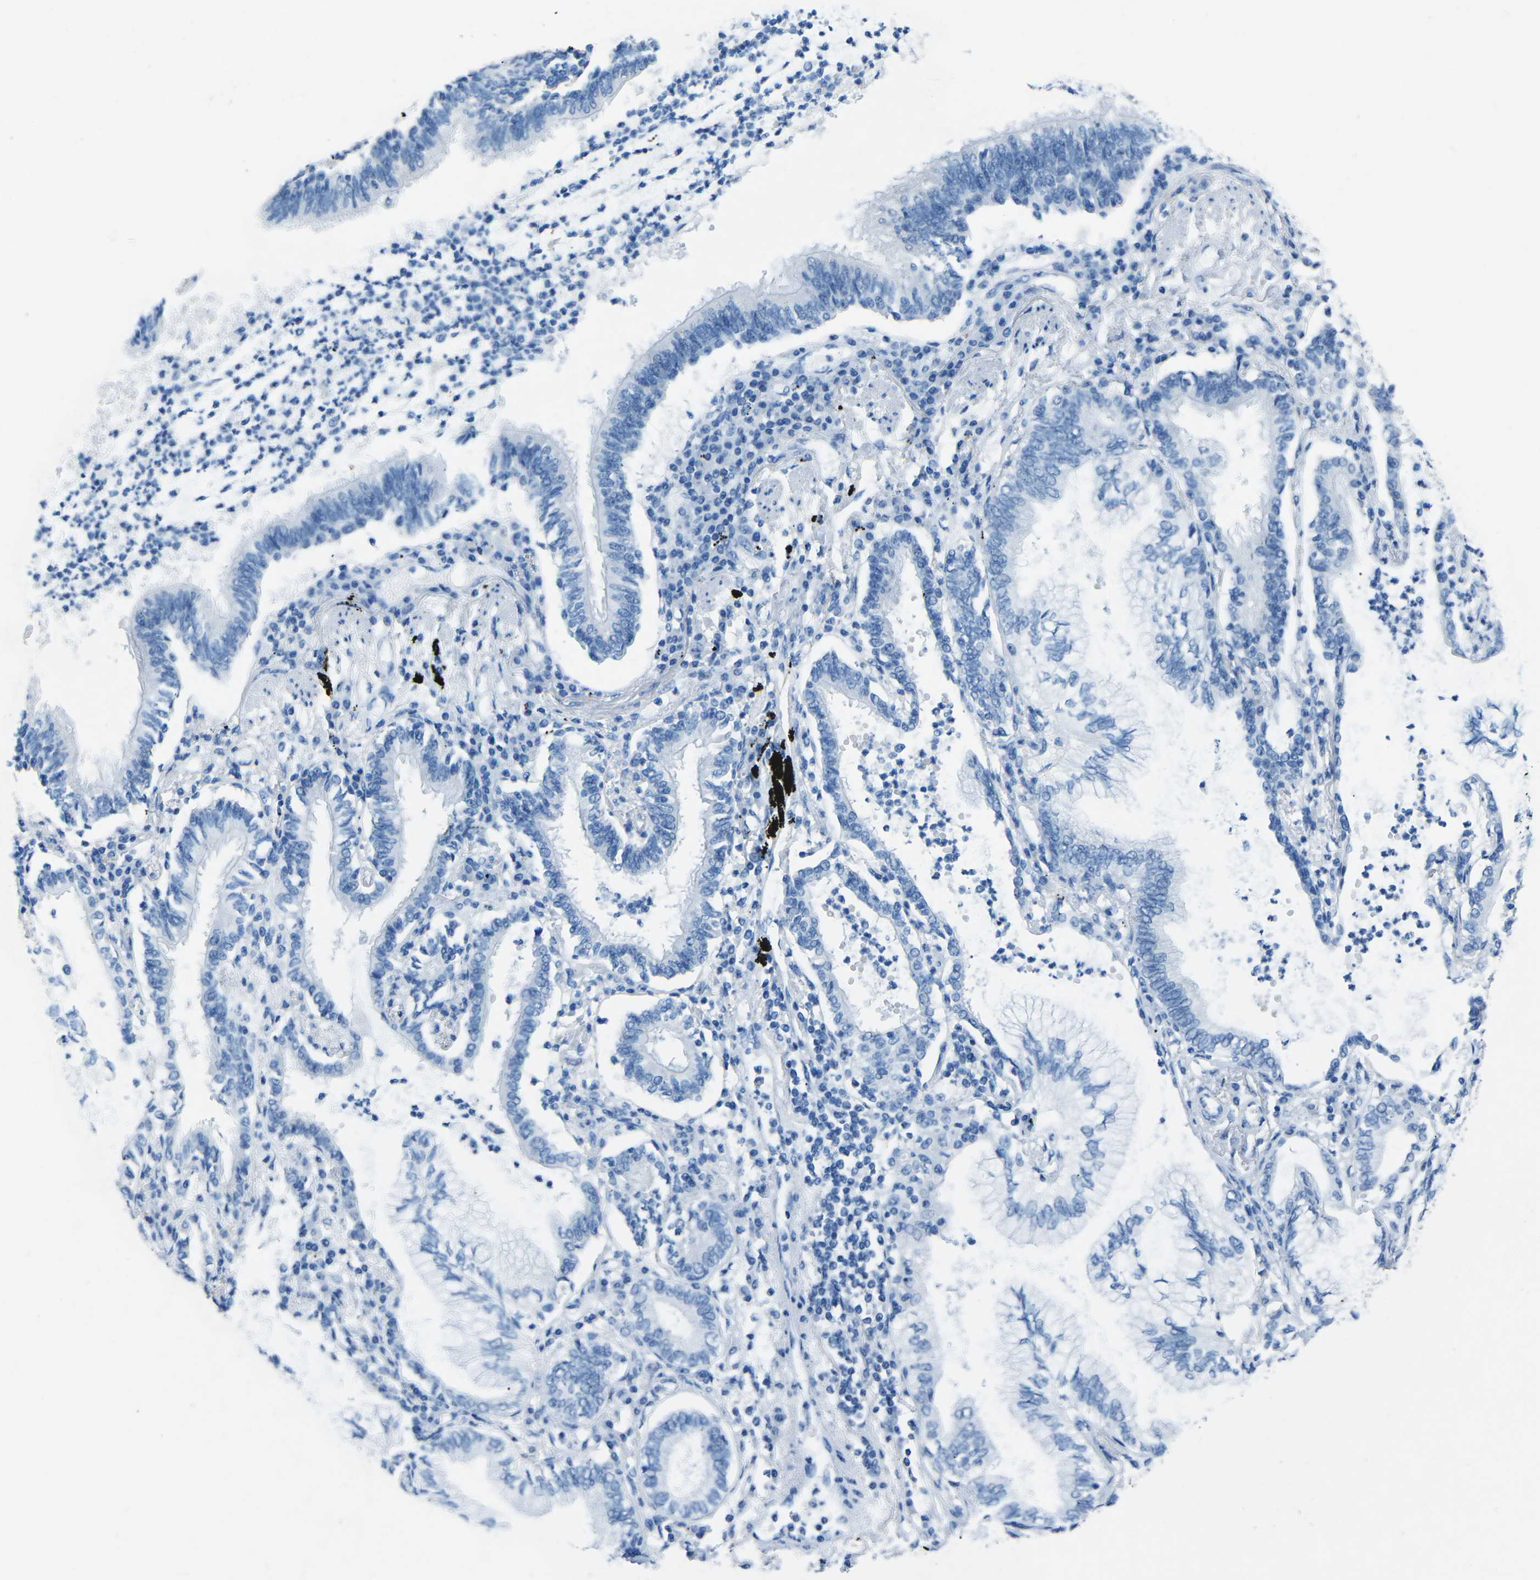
{"staining": {"intensity": "negative", "quantity": "none", "location": "none"}, "tissue": "lung cancer", "cell_type": "Tumor cells", "image_type": "cancer", "snomed": [{"axis": "morphology", "description": "Normal tissue, NOS"}, {"axis": "morphology", "description": "Adenocarcinoma, NOS"}, {"axis": "topography", "description": "Bronchus"}, {"axis": "topography", "description": "Lung"}], "caption": "Lung adenocarcinoma was stained to show a protein in brown. There is no significant staining in tumor cells.", "gene": "MYH8", "patient": {"sex": "female", "age": 70}}